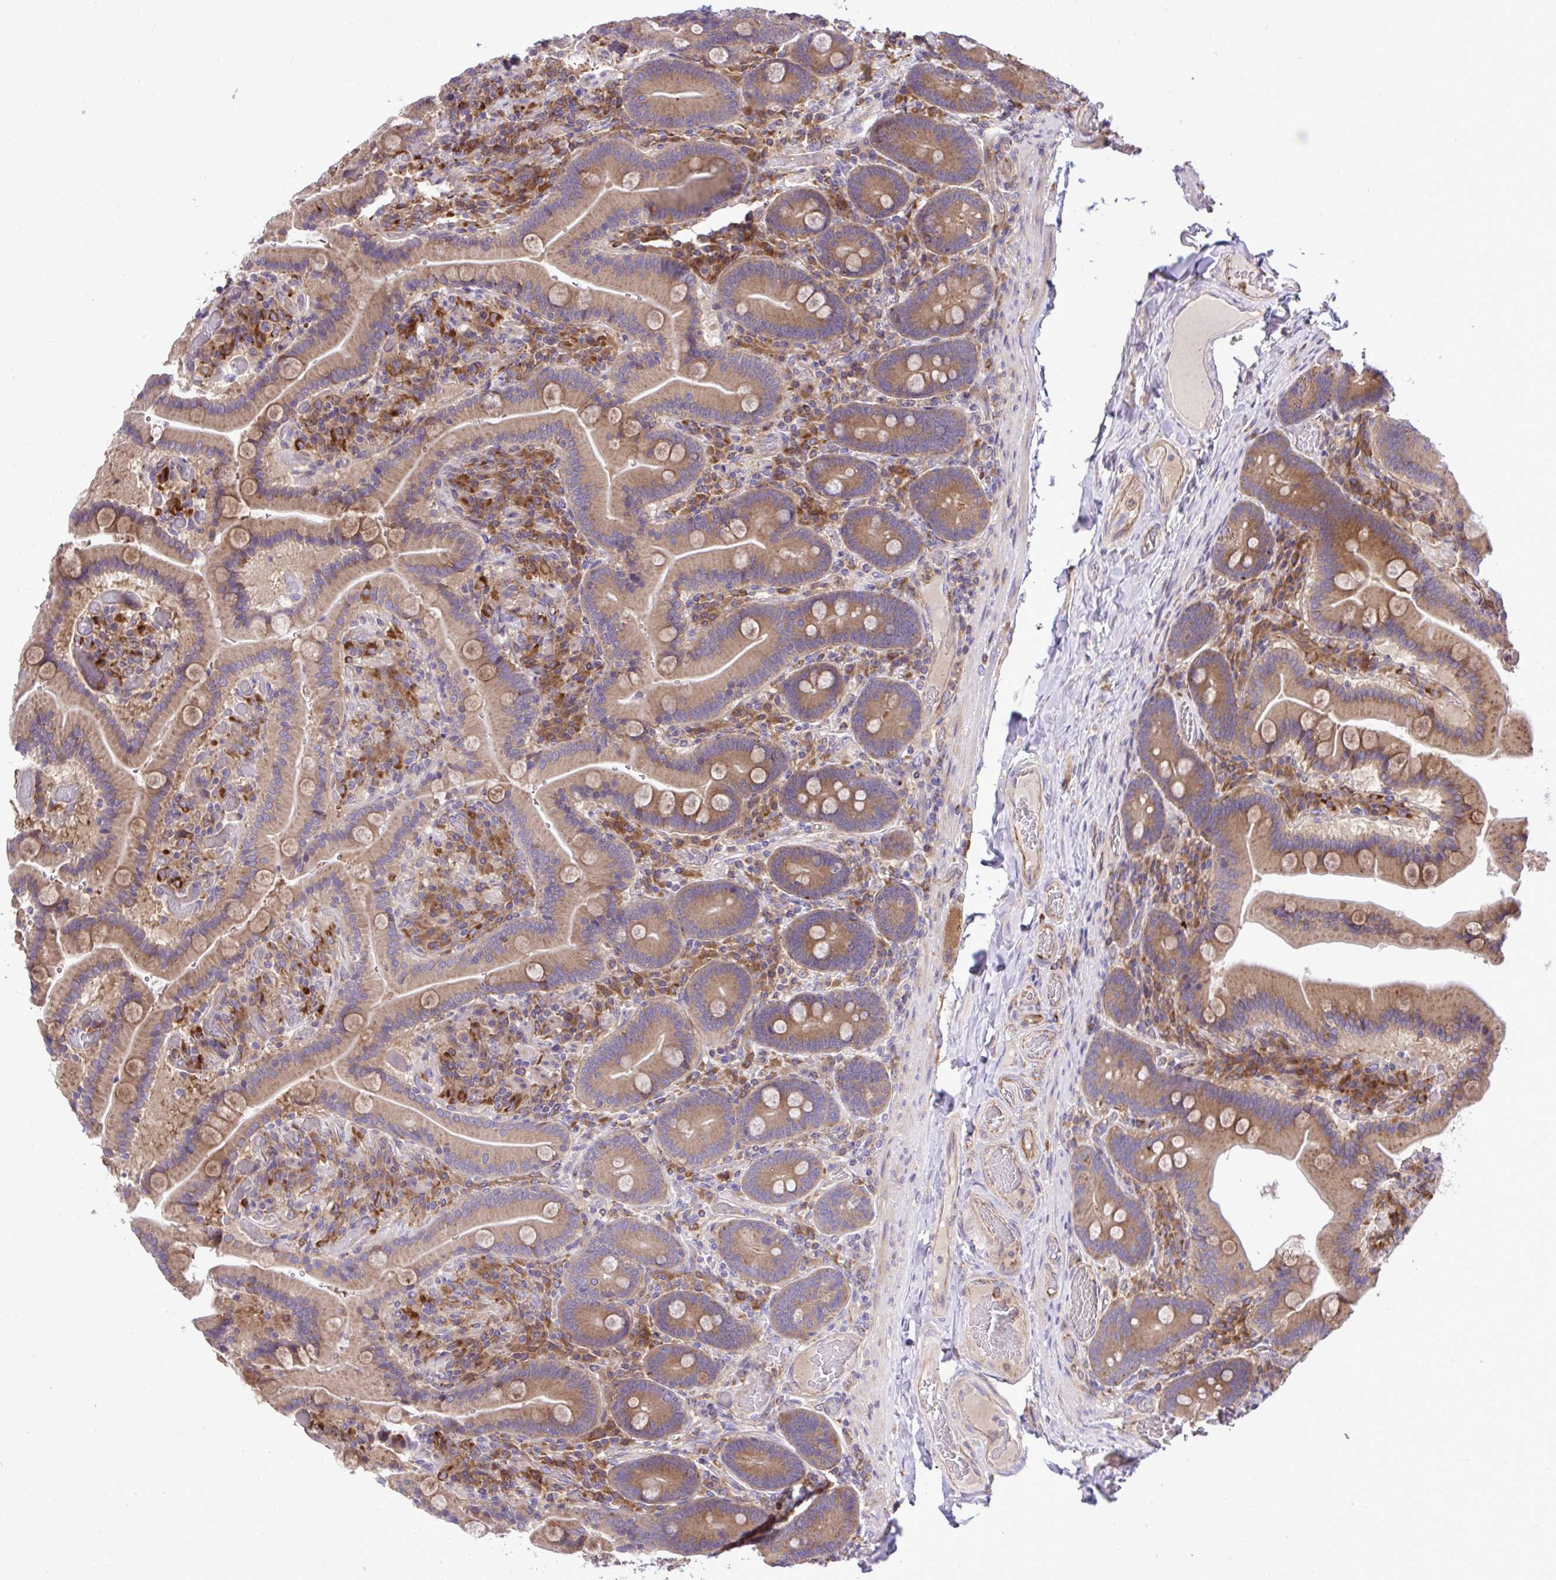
{"staining": {"intensity": "weak", "quantity": ">75%", "location": "cytoplasmic/membranous"}, "tissue": "duodenum", "cell_type": "Glandular cells", "image_type": "normal", "snomed": [{"axis": "morphology", "description": "Normal tissue, NOS"}, {"axis": "topography", "description": "Duodenum"}], "caption": "The immunohistochemical stain highlights weak cytoplasmic/membranous staining in glandular cells of unremarkable duodenum. (DAB (3,3'-diaminobenzidine) IHC, brown staining for protein, blue staining for nuclei).", "gene": "PAIP2", "patient": {"sex": "female", "age": 62}}